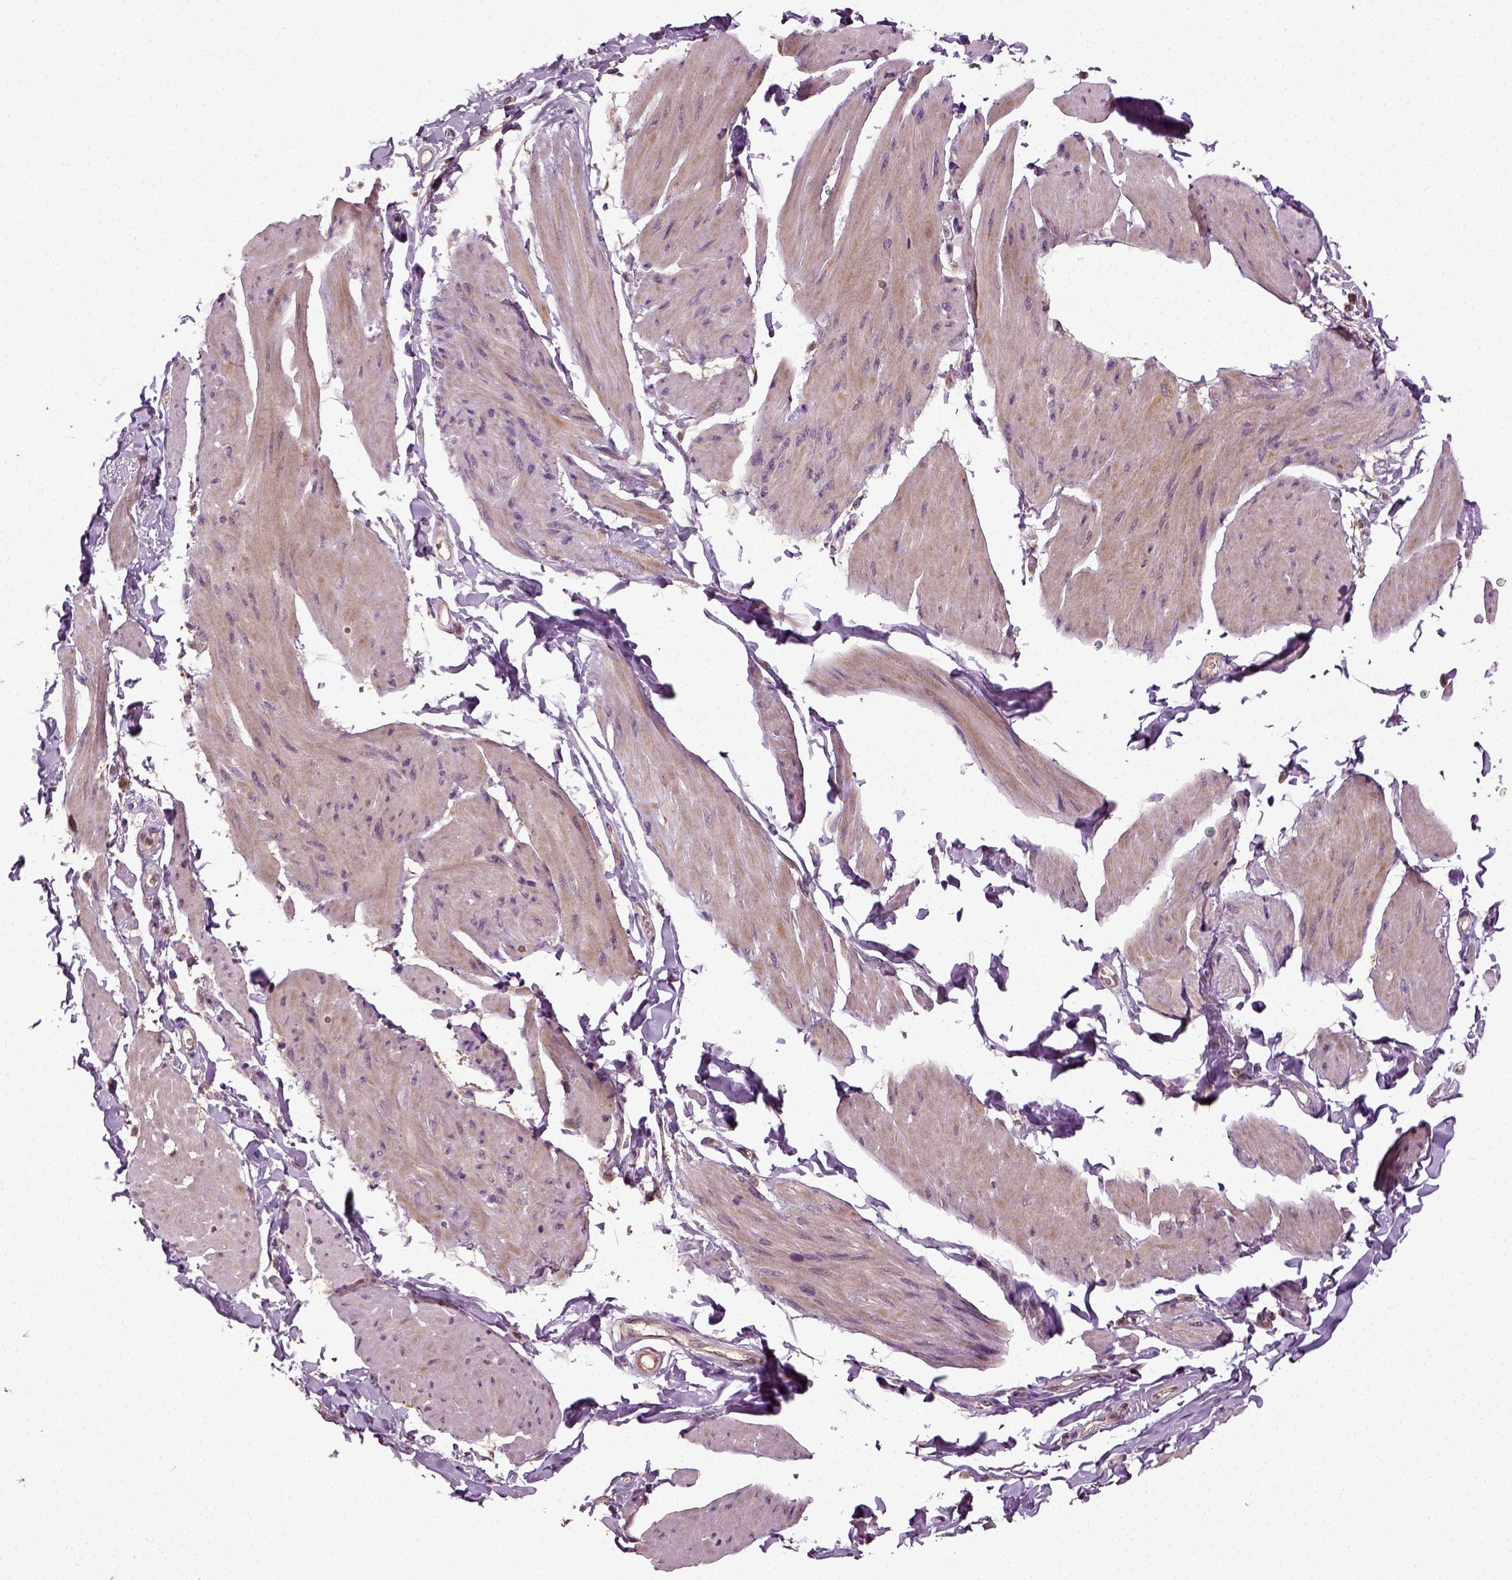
{"staining": {"intensity": "weak", "quantity": "25%-75%", "location": "cytoplasmic/membranous"}, "tissue": "smooth muscle", "cell_type": "Smooth muscle cells", "image_type": "normal", "snomed": [{"axis": "morphology", "description": "Normal tissue, NOS"}, {"axis": "topography", "description": "Adipose tissue"}, {"axis": "topography", "description": "Smooth muscle"}, {"axis": "topography", "description": "Peripheral nerve tissue"}], "caption": "The micrograph exhibits a brown stain indicating the presence of a protein in the cytoplasmic/membranous of smooth muscle cells in smooth muscle. The staining was performed using DAB (3,3'-diaminobenzidine), with brown indicating positive protein expression. Nuclei are stained blue with hematoxylin.", "gene": "ERV3", "patient": {"sex": "male", "age": 83}}